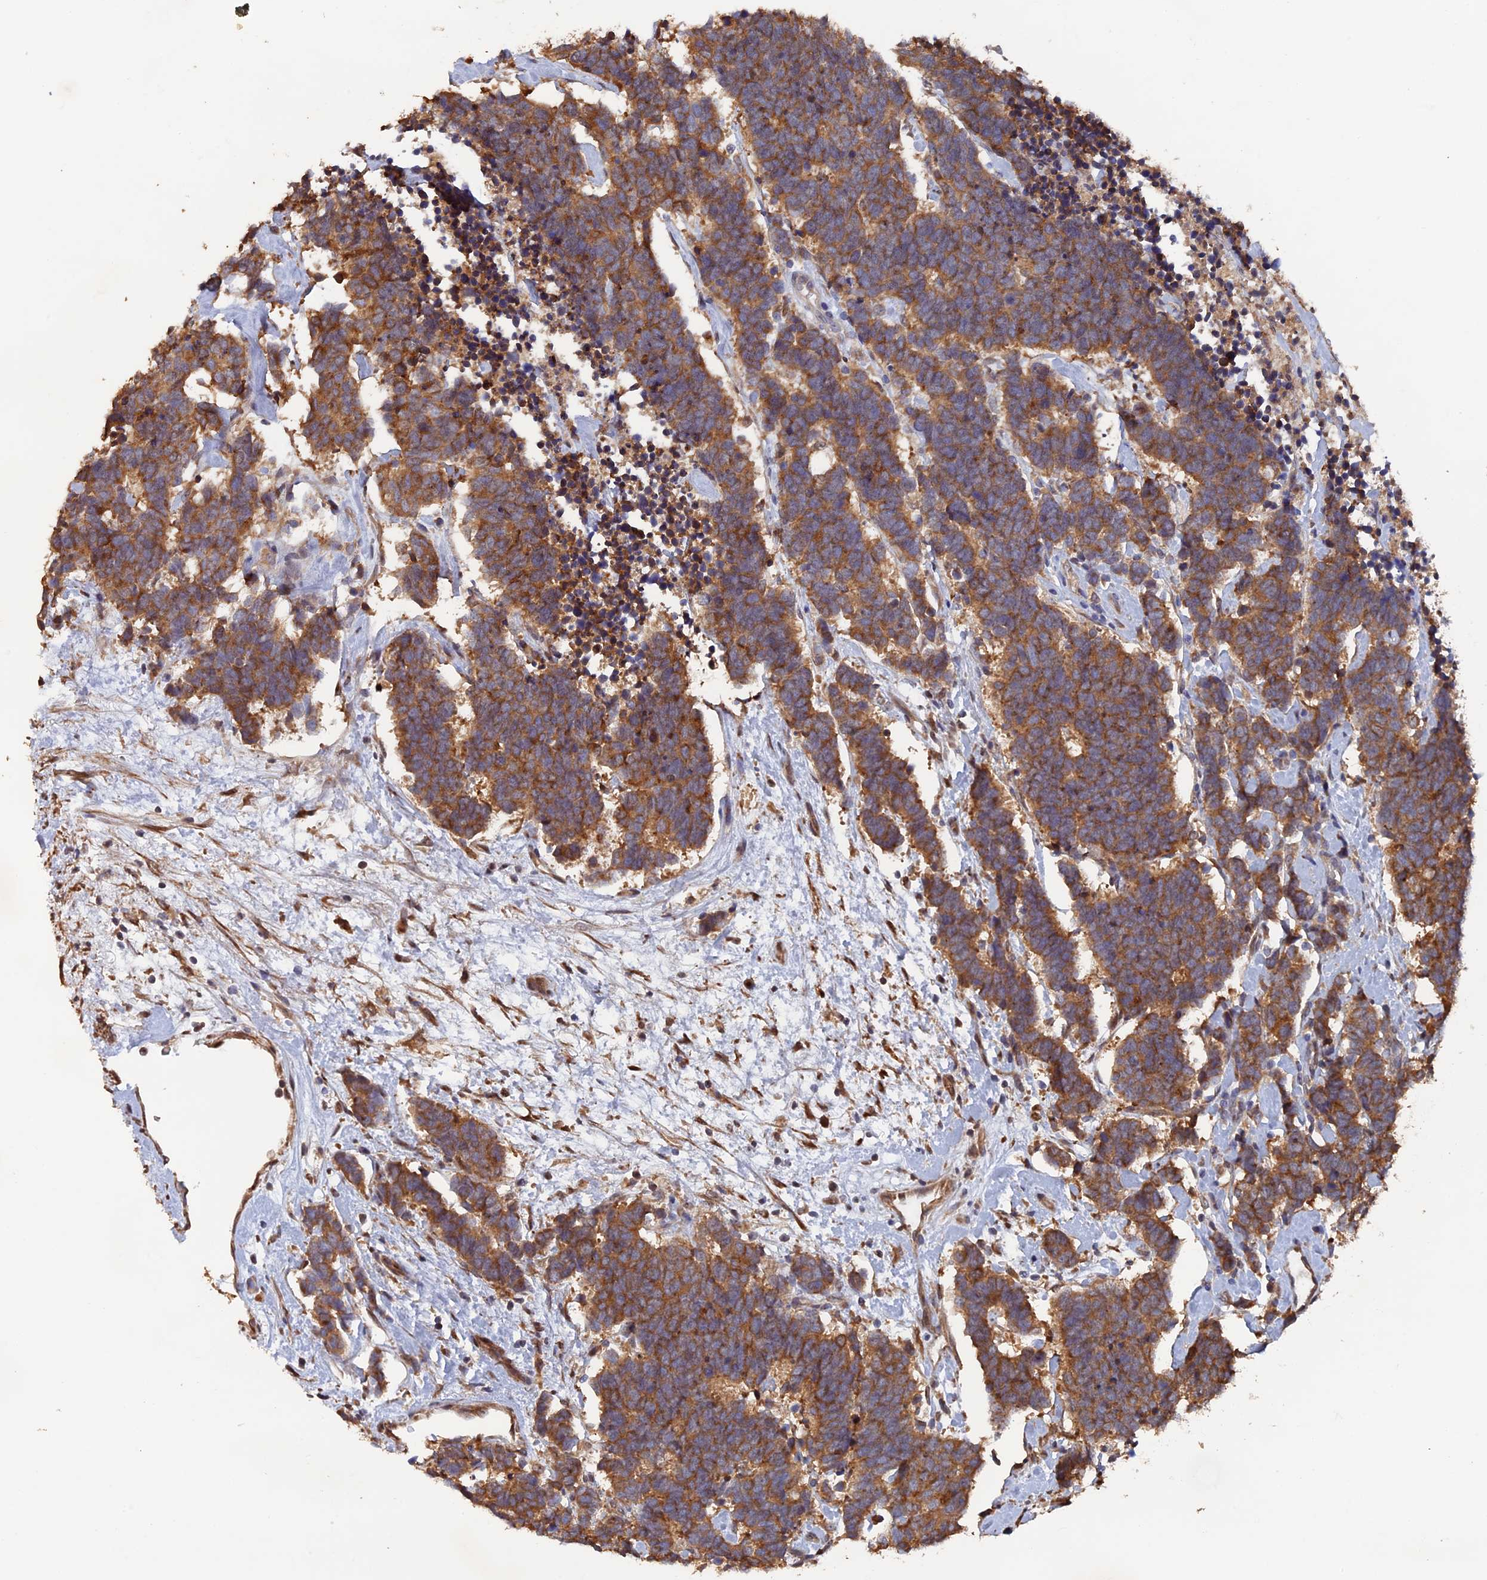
{"staining": {"intensity": "moderate", "quantity": ">75%", "location": "cytoplasmic/membranous"}, "tissue": "carcinoid", "cell_type": "Tumor cells", "image_type": "cancer", "snomed": [{"axis": "morphology", "description": "Carcinoma, NOS"}, {"axis": "morphology", "description": "Carcinoid, malignant, NOS"}, {"axis": "topography", "description": "Urinary bladder"}], "caption": "Moderate cytoplasmic/membranous positivity is seen in about >75% of tumor cells in carcinoid.", "gene": "VPS37C", "patient": {"sex": "male", "age": 57}}